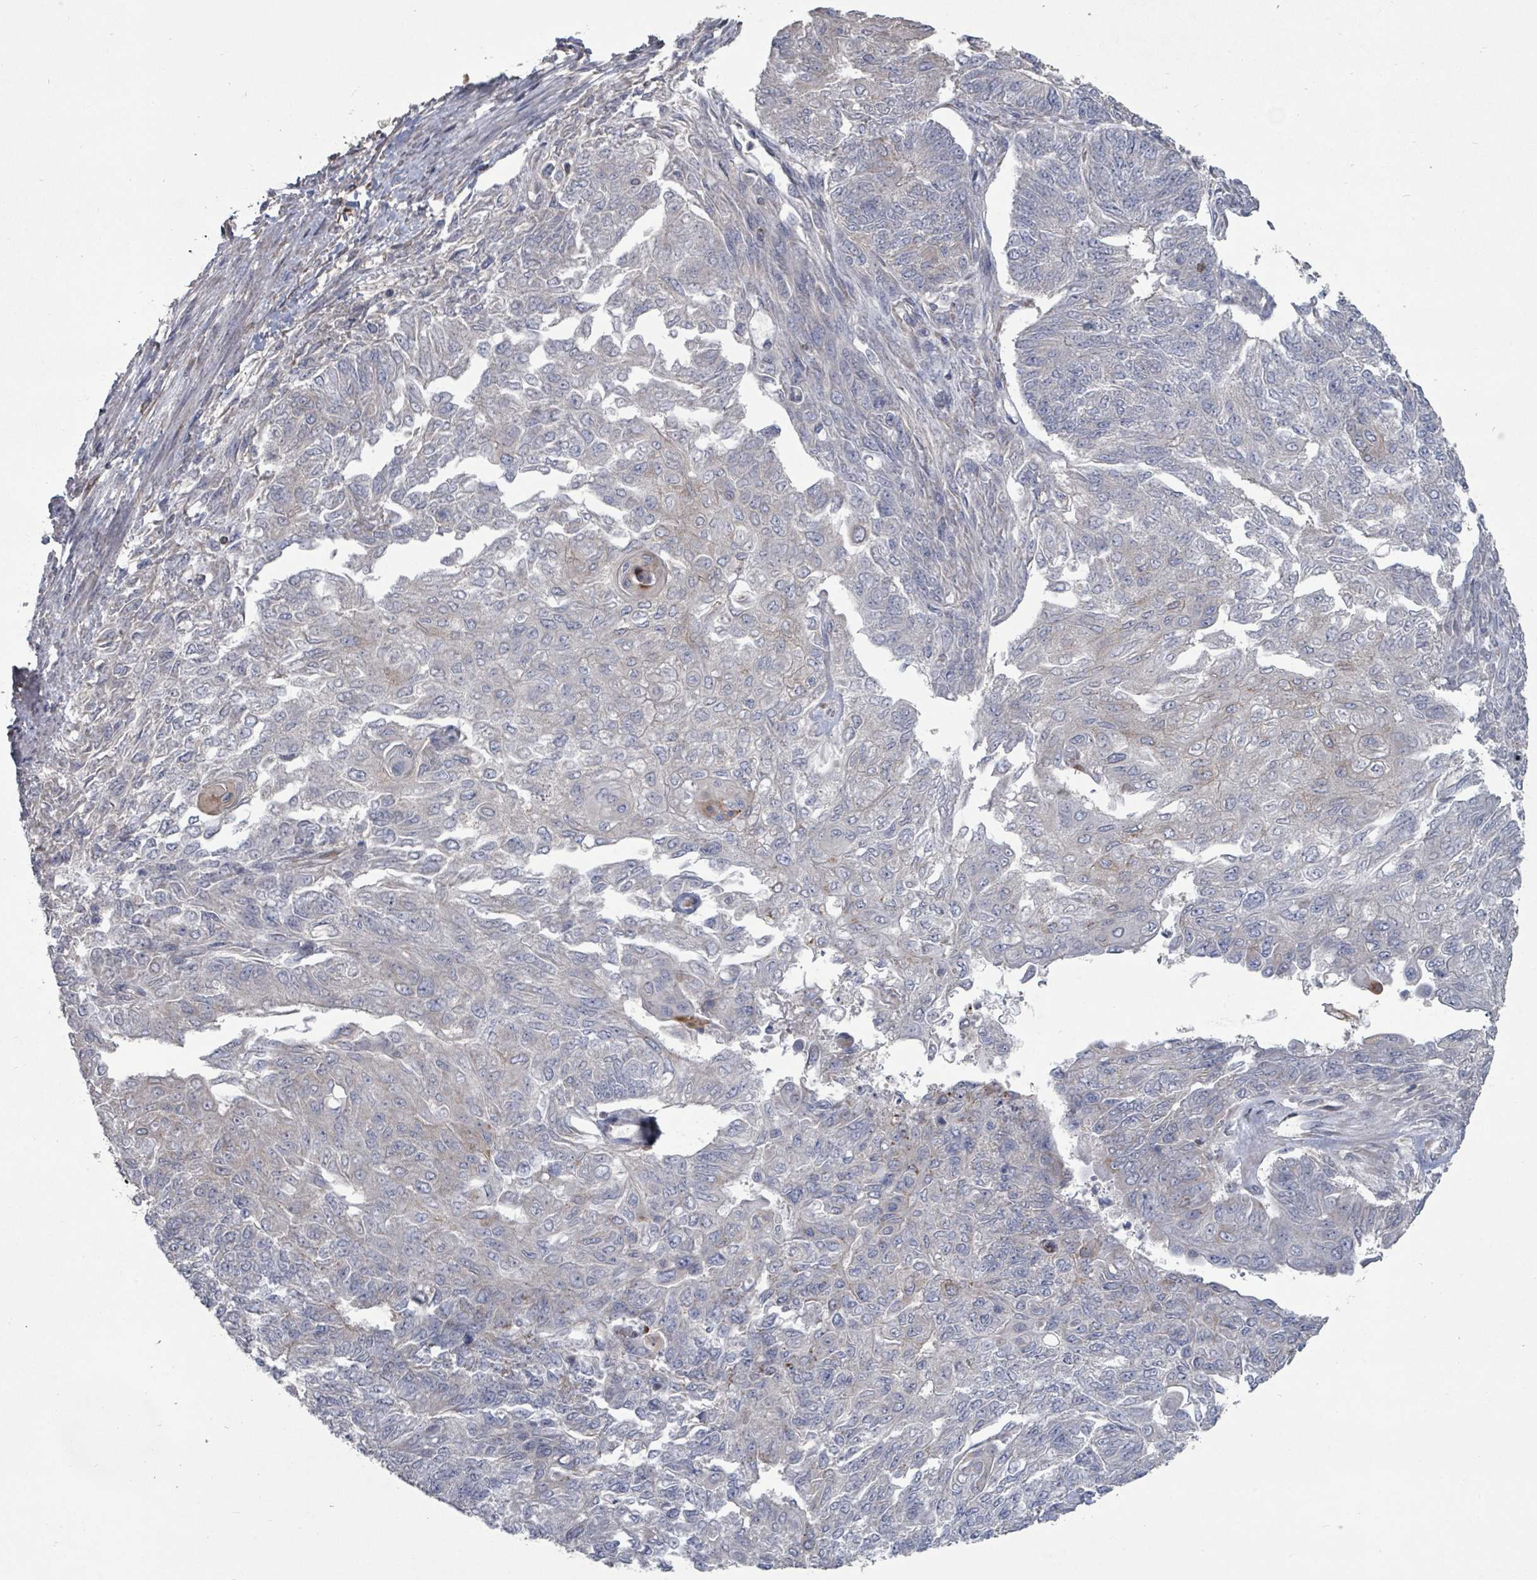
{"staining": {"intensity": "negative", "quantity": "none", "location": "none"}, "tissue": "endometrial cancer", "cell_type": "Tumor cells", "image_type": "cancer", "snomed": [{"axis": "morphology", "description": "Adenocarcinoma, NOS"}, {"axis": "topography", "description": "Endometrium"}], "caption": "DAB immunohistochemical staining of endometrial cancer exhibits no significant positivity in tumor cells.", "gene": "SLC9A7", "patient": {"sex": "female", "age": 32}}